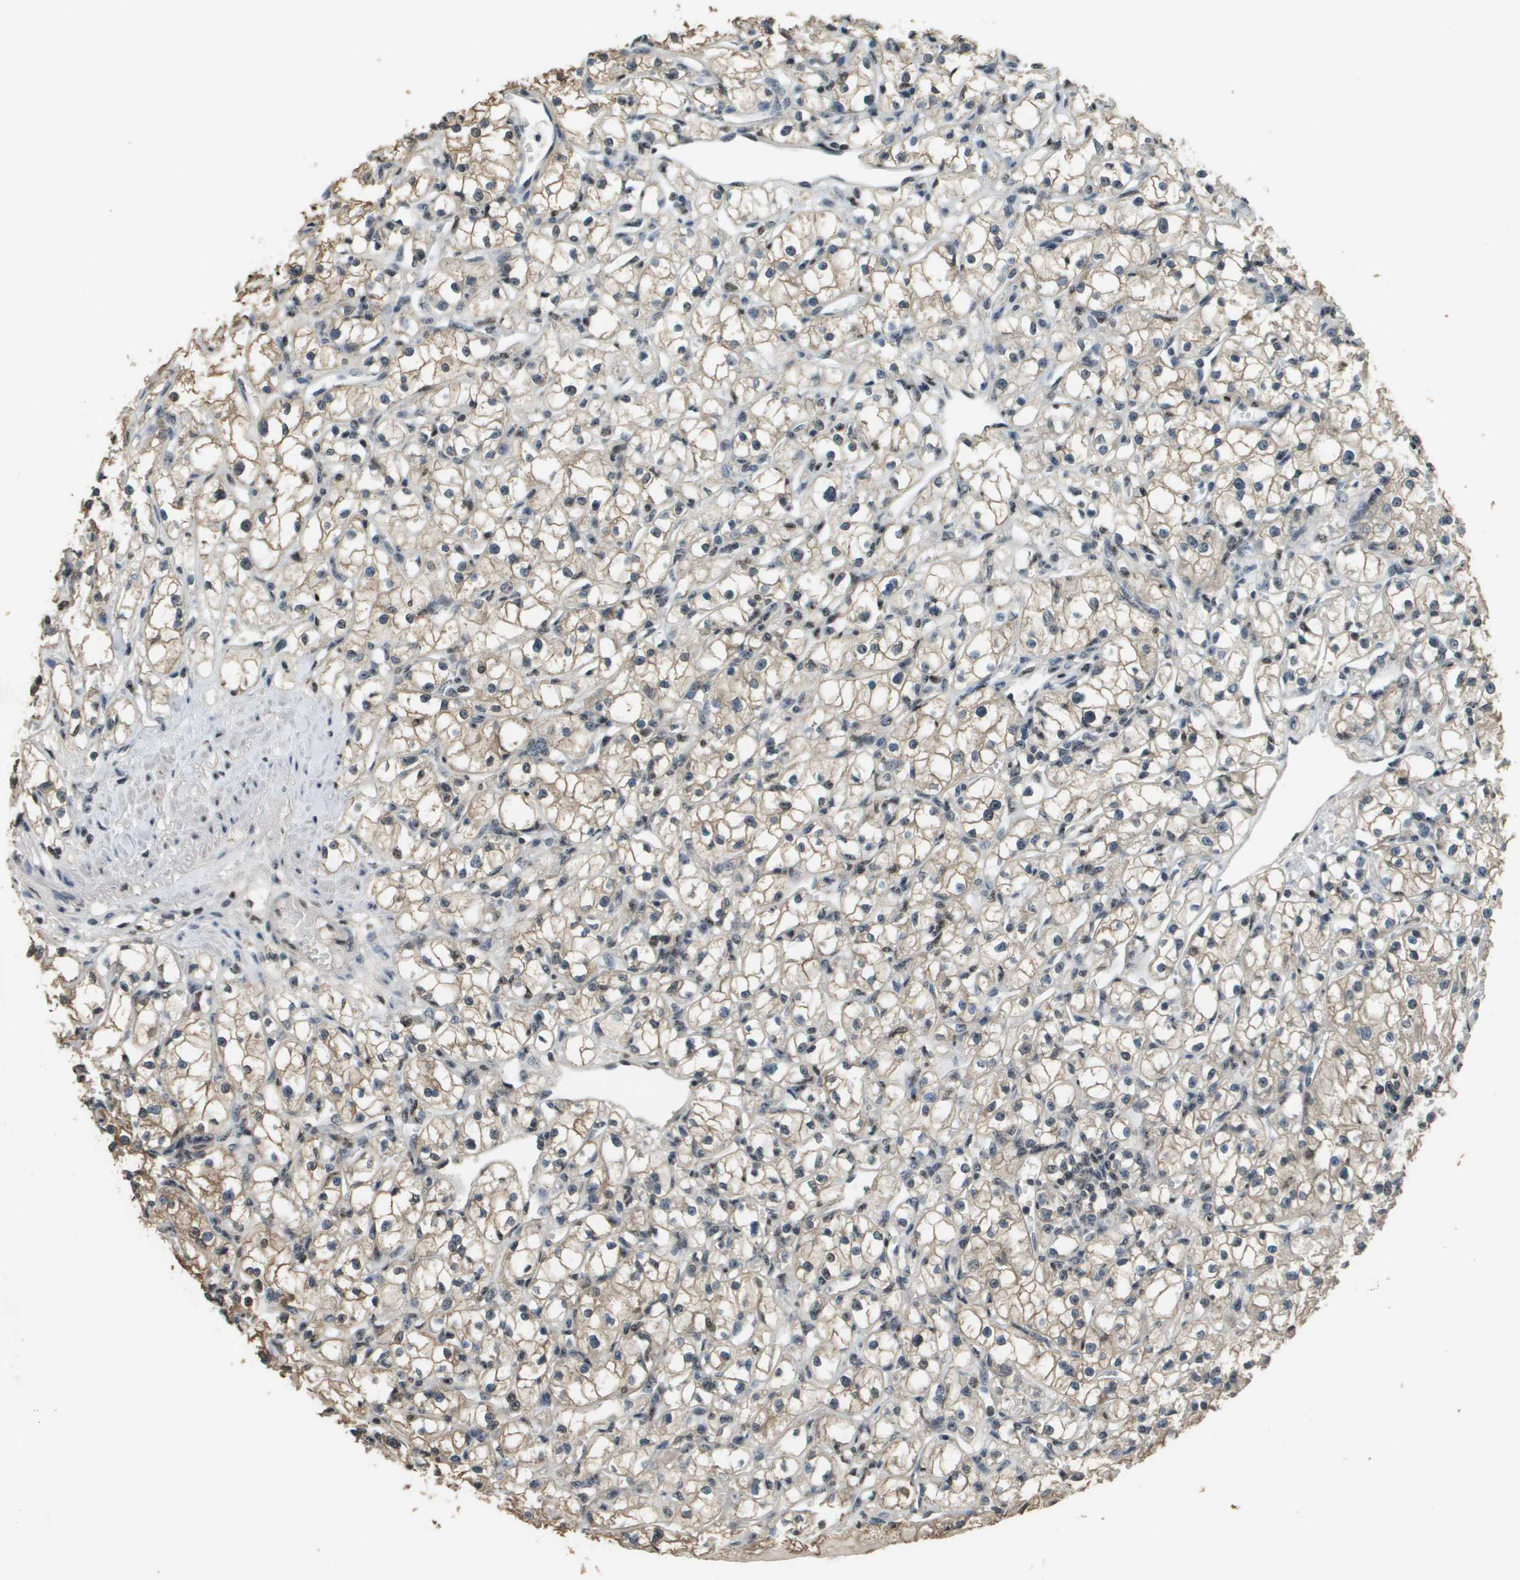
{"staining": {"intensity": "weak", "quantity": "<25%", "location": "cytoplasmic/membranous,nuclear"}, "tissue": "renal cancer", "cell_type": "Tumor cells", "image_type": "cancer", "snomed": [{"axis": "morphology", "description": "Adenocarcinoma, NOS"}, {"axis": "topography", "description": "Kidney"}], "caption": "Renal adenocarcinoma was stained to show a protein in brown. There is no significant expression in tumor cells. Brightfield microscopy of immunohistochemistry (IHC) stained with DAB (brown) and hematoxylin (blue), captured at high magnification.", "gene": "SP100", "patient": {"sex": "male", "age": 56}}